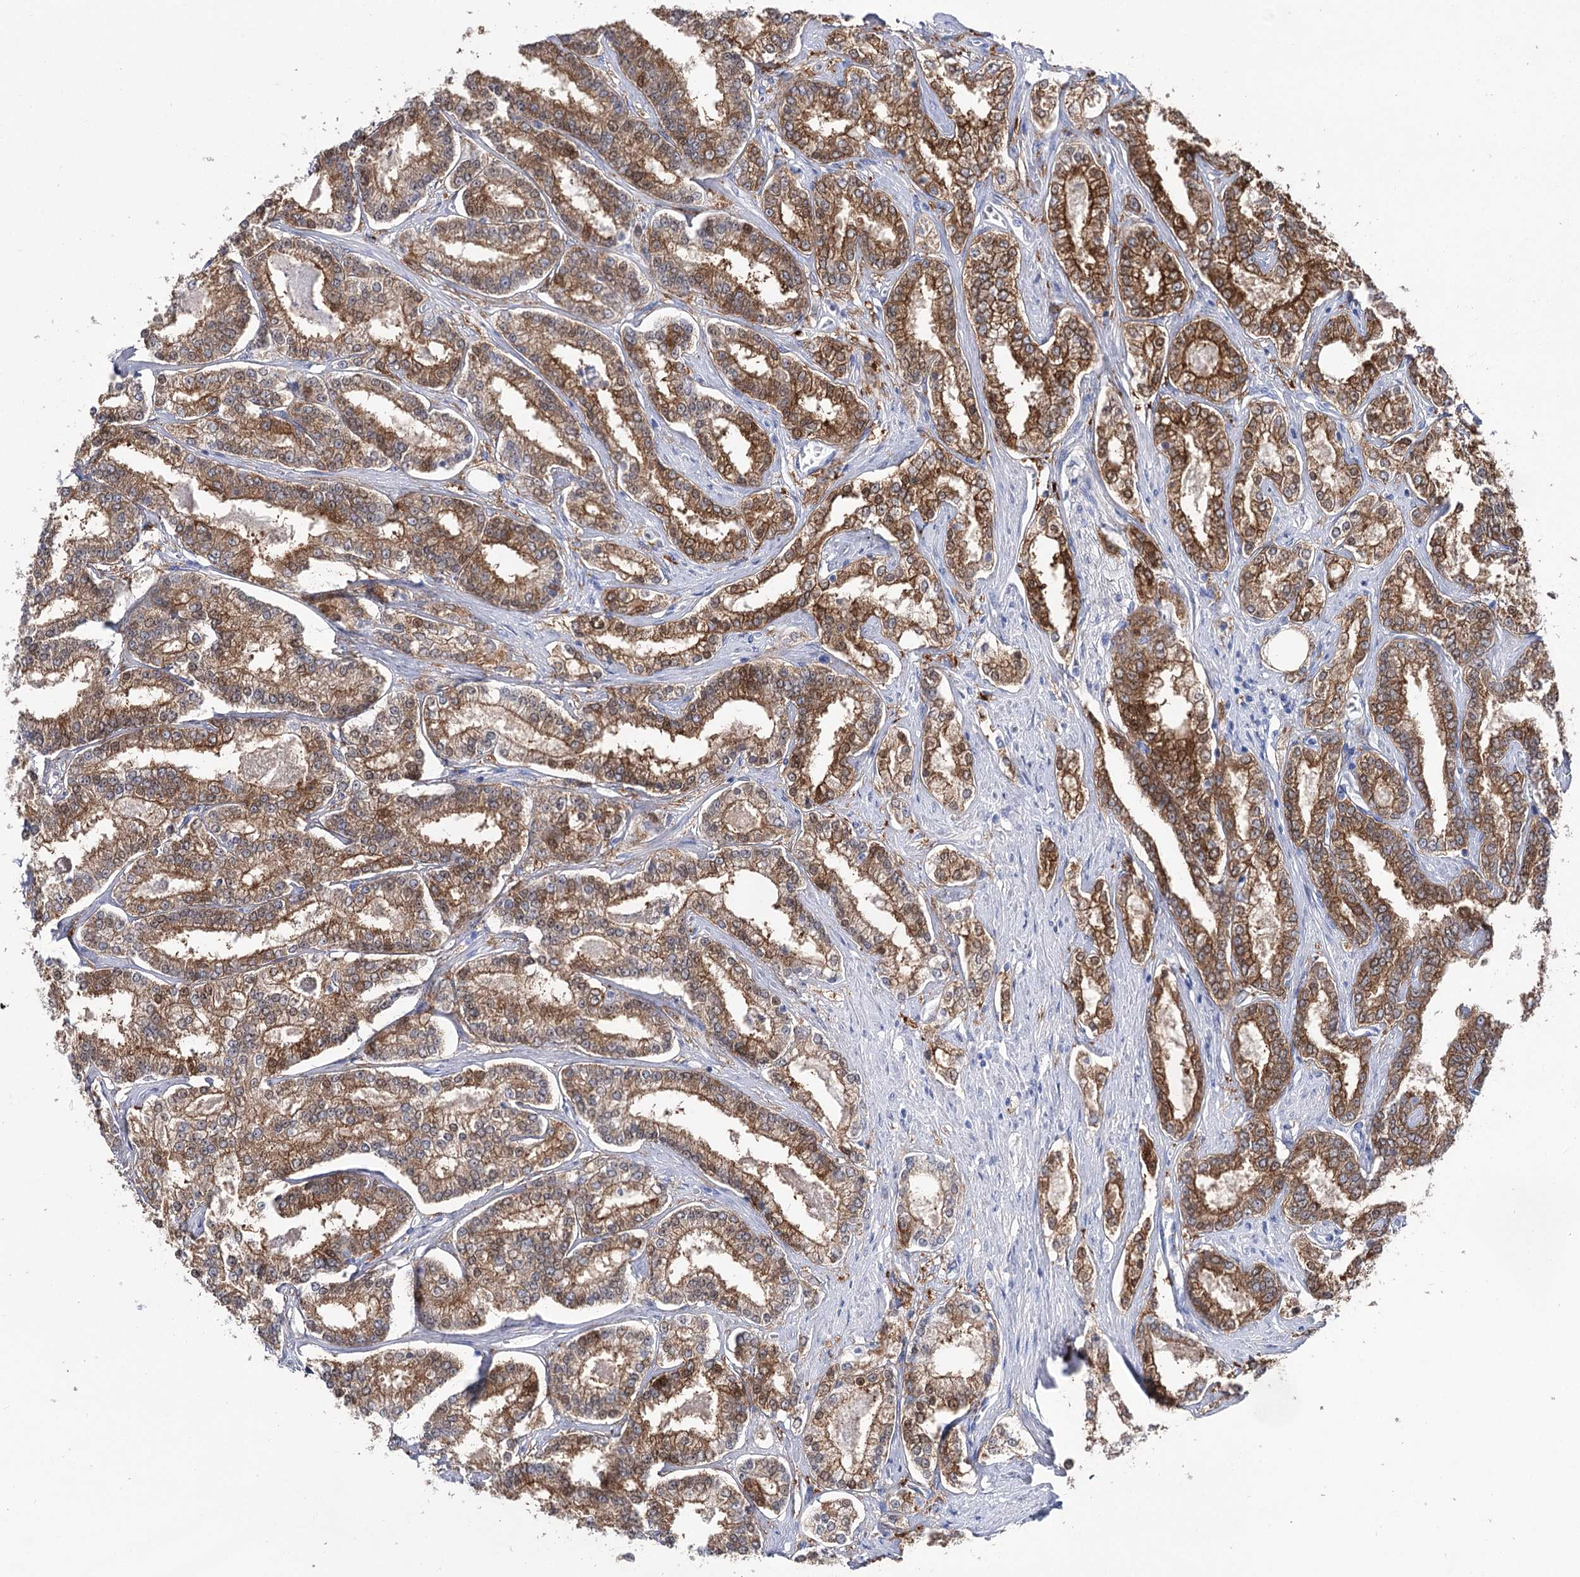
{"staining": {"intensity": "moderate", "quantity": ">75%", "location": "cytoplasmic/membranous"}, "tissue": "prostate cancer", "cell_type": "Tumor cells", "image_type": "cancer", "snomed": [{"axis": "morphology", "description": "Normal tissue, NOS"}, {"axis": "morphology", "description": "Adenocarcinoma, High grade"}, {"axis": "topography", "description": "Prostate"}], "caption": "Moderate cytoplasmic/membranous expression is appreciated in approximately >75% of tumor cells in prostate cancer (adenocarcinoma (high-grade)).", "gene": "UGDH", "patient": {"sex": "male", "age": 83}}